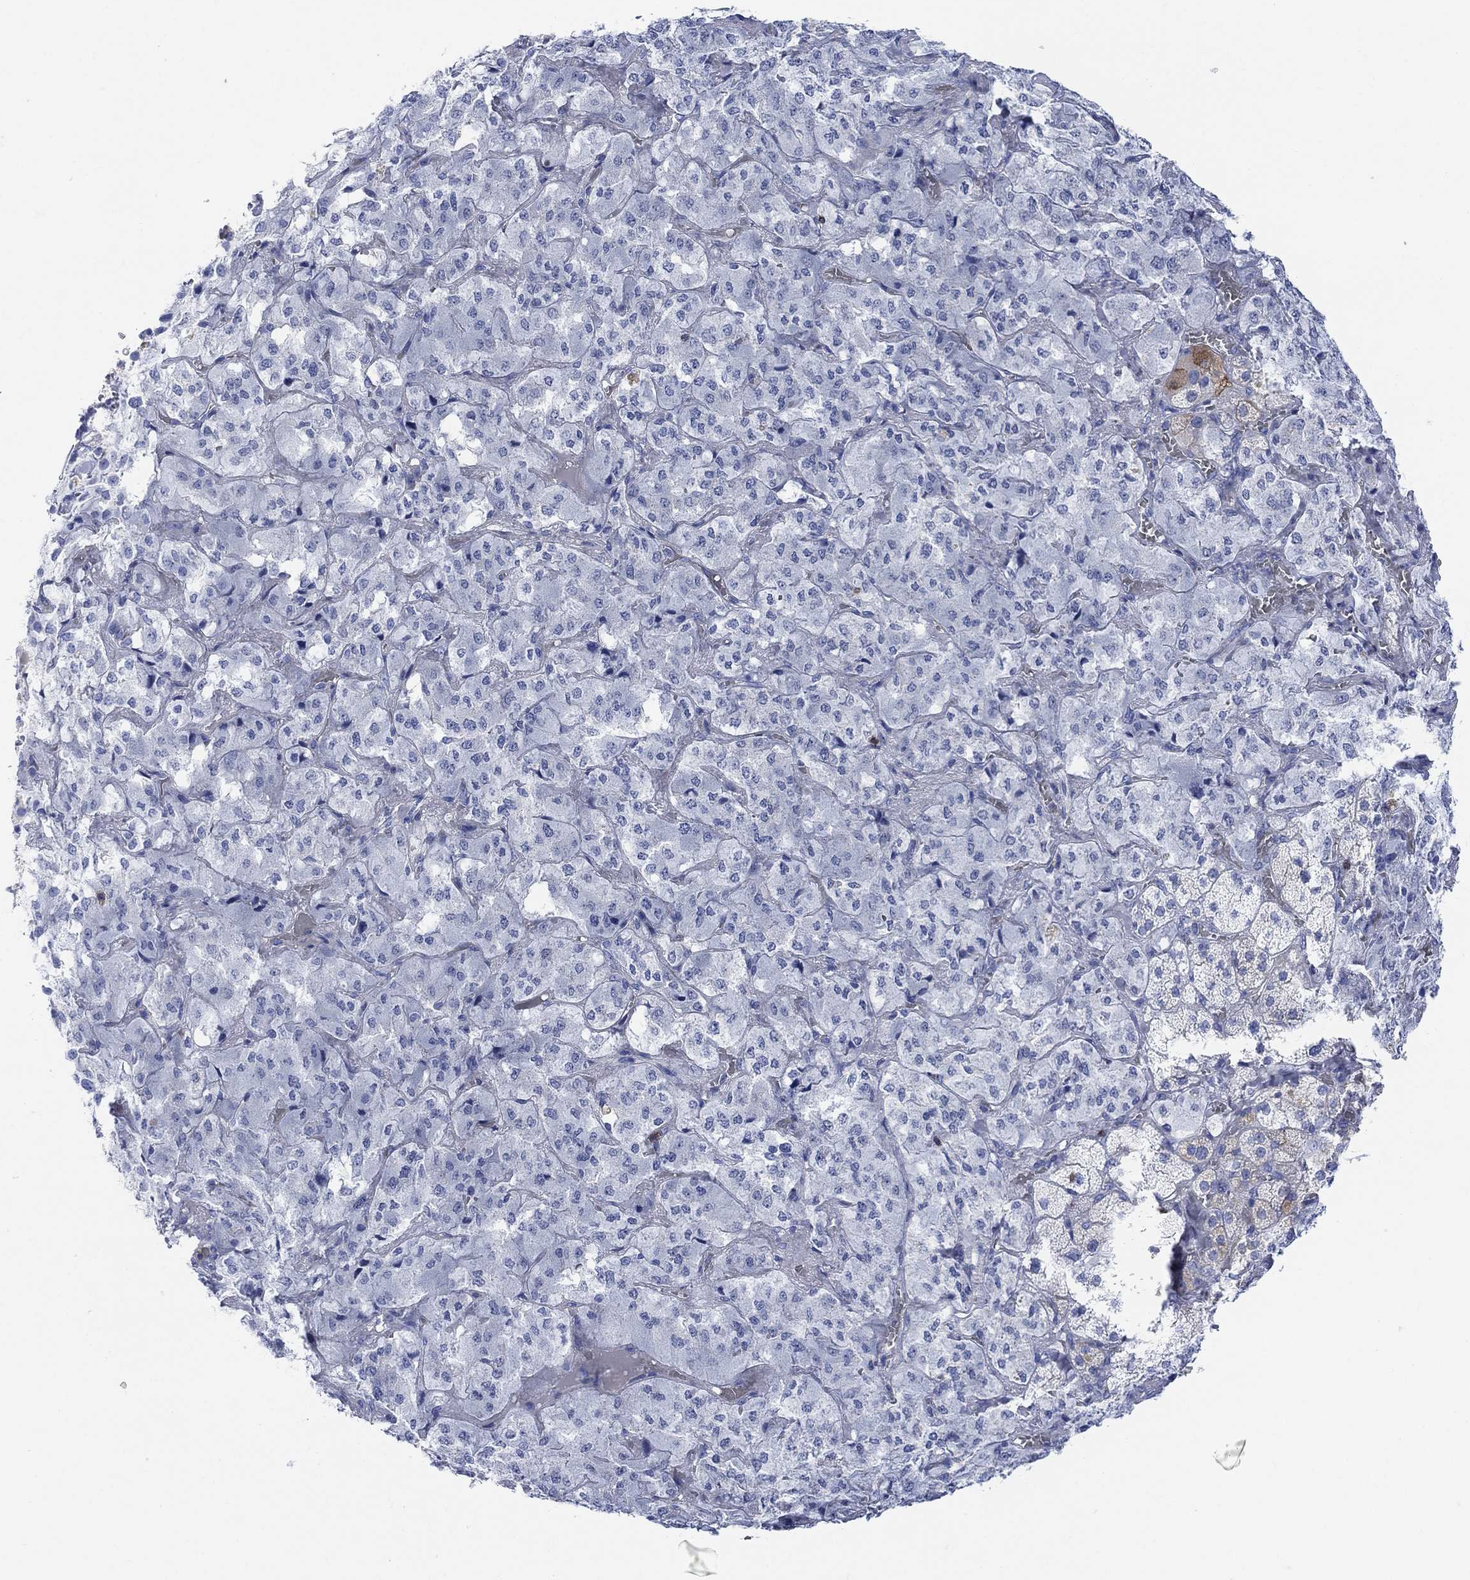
{"staining": {"intensity": "moderate", "quantity": "<25%", "location": "cytoplasmic/membranous"}, "tissue": "adrenal gland", "cell_type": "Glandular cells", "image_type": "normal", "snomed": [{"axis": "morphology", "description": "Normal tissue, NOS"}, {"axis": "topography", "description": "Adrenal gland"}], "caption": "Immunohistochemistry image of benign human adrenal gland stained for a protein (brown), which reveals low levels of moderate cytoplasmic/membranous staining in approximately <25% of glandular cells.", "gene": "GPR65", "patient": {"sex": "male", "age": 57}}